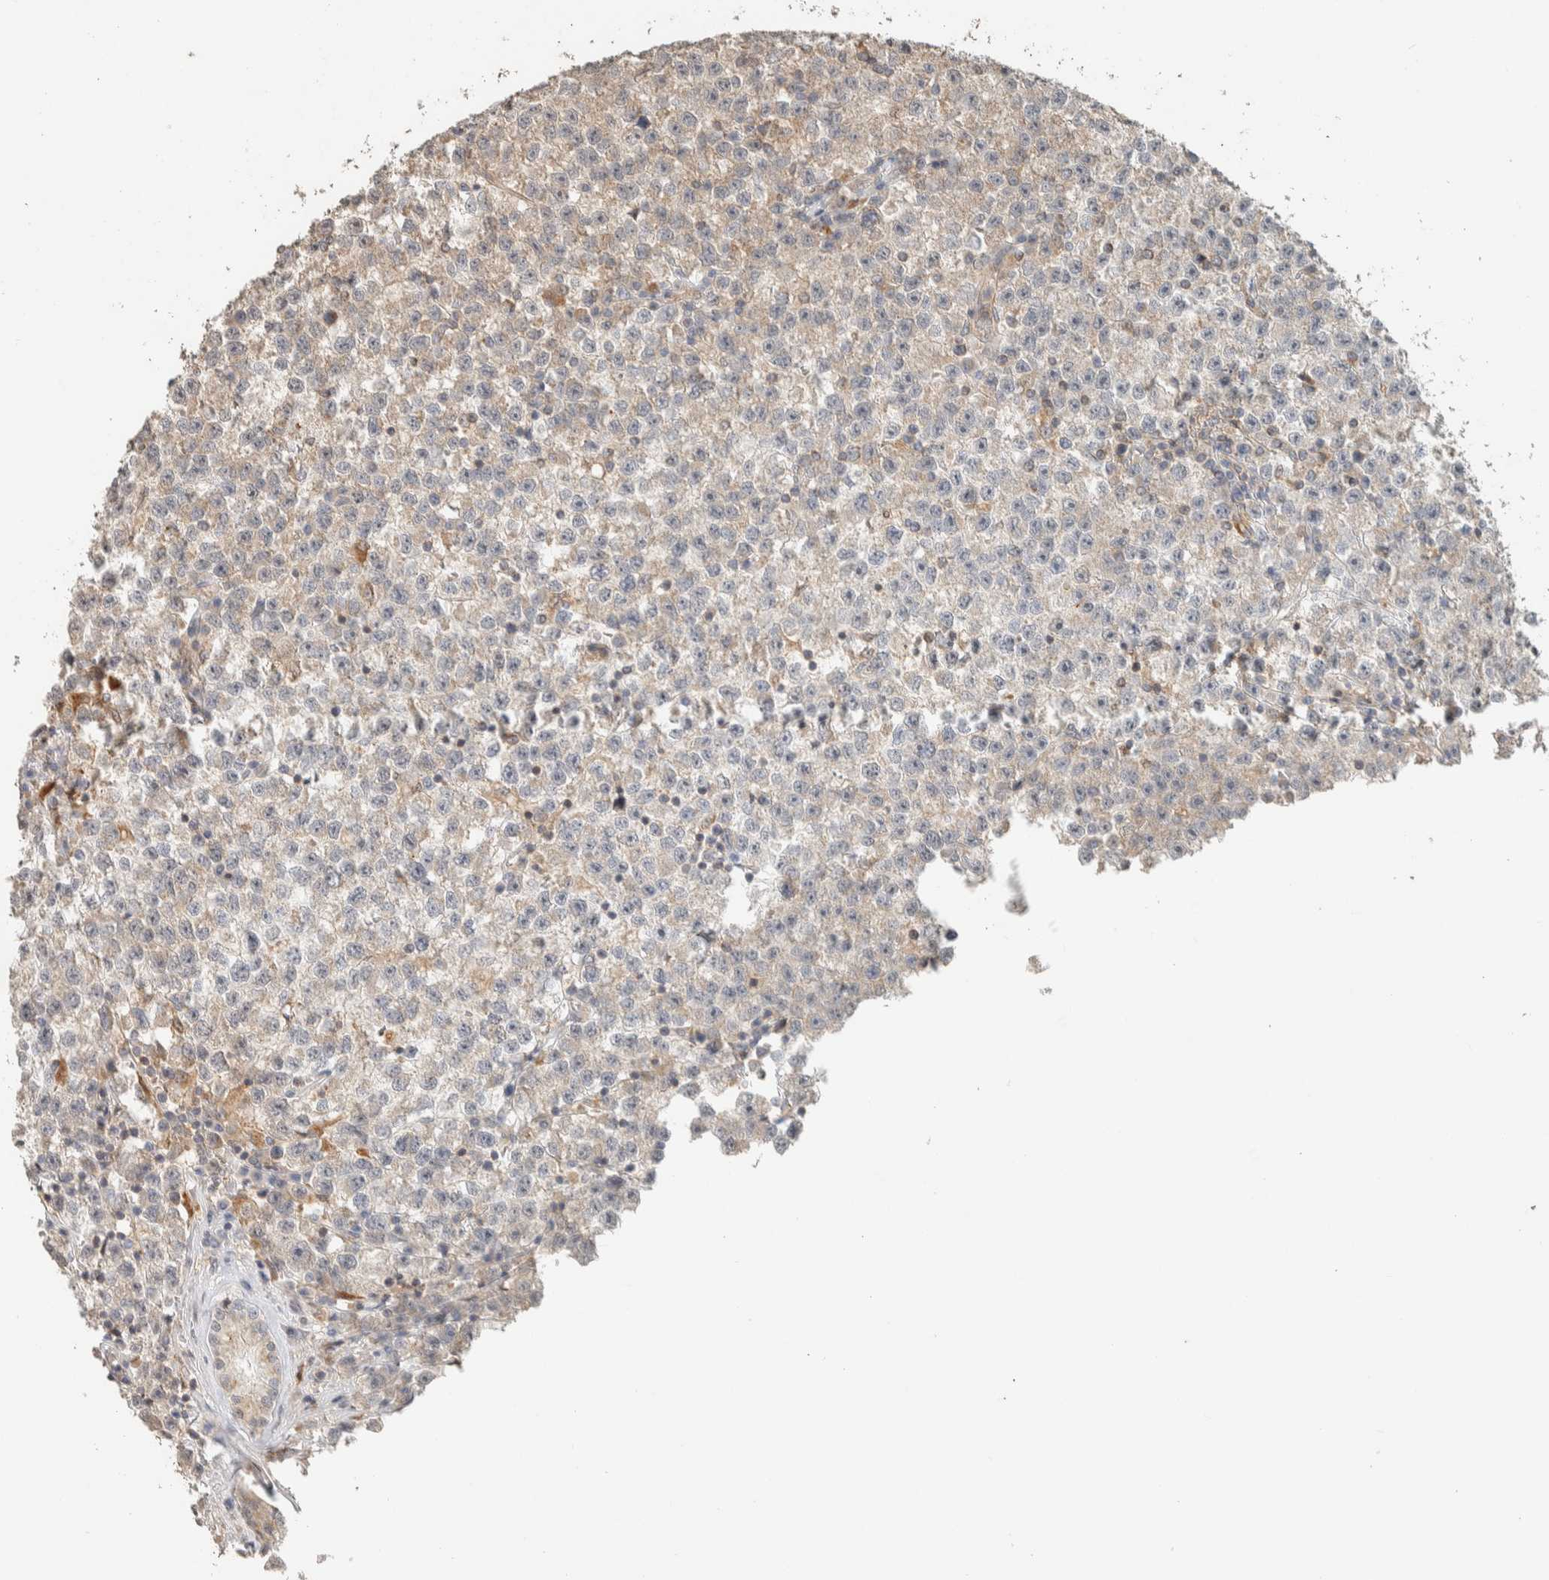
{"staining": {"intensity": "weak", "quantity": "<25%", "location": "cytoplasmic/membranous"}, "tissue": "testis cancer", "cell_type": "Tumor cells", "image_type": "cancer", "snomed": [{"axis": "morphology", "description": "Seminoma, NOS"}, {"axis": "topography", "description": "Testis"}], "caption": "Photomicrograph shows no significant protein expression in tumor cells of testis cancer (seminoma). Nuclei are stained in blue.", "gene": "PDE7B", "patient": {"sex": "male", "age": 22}}